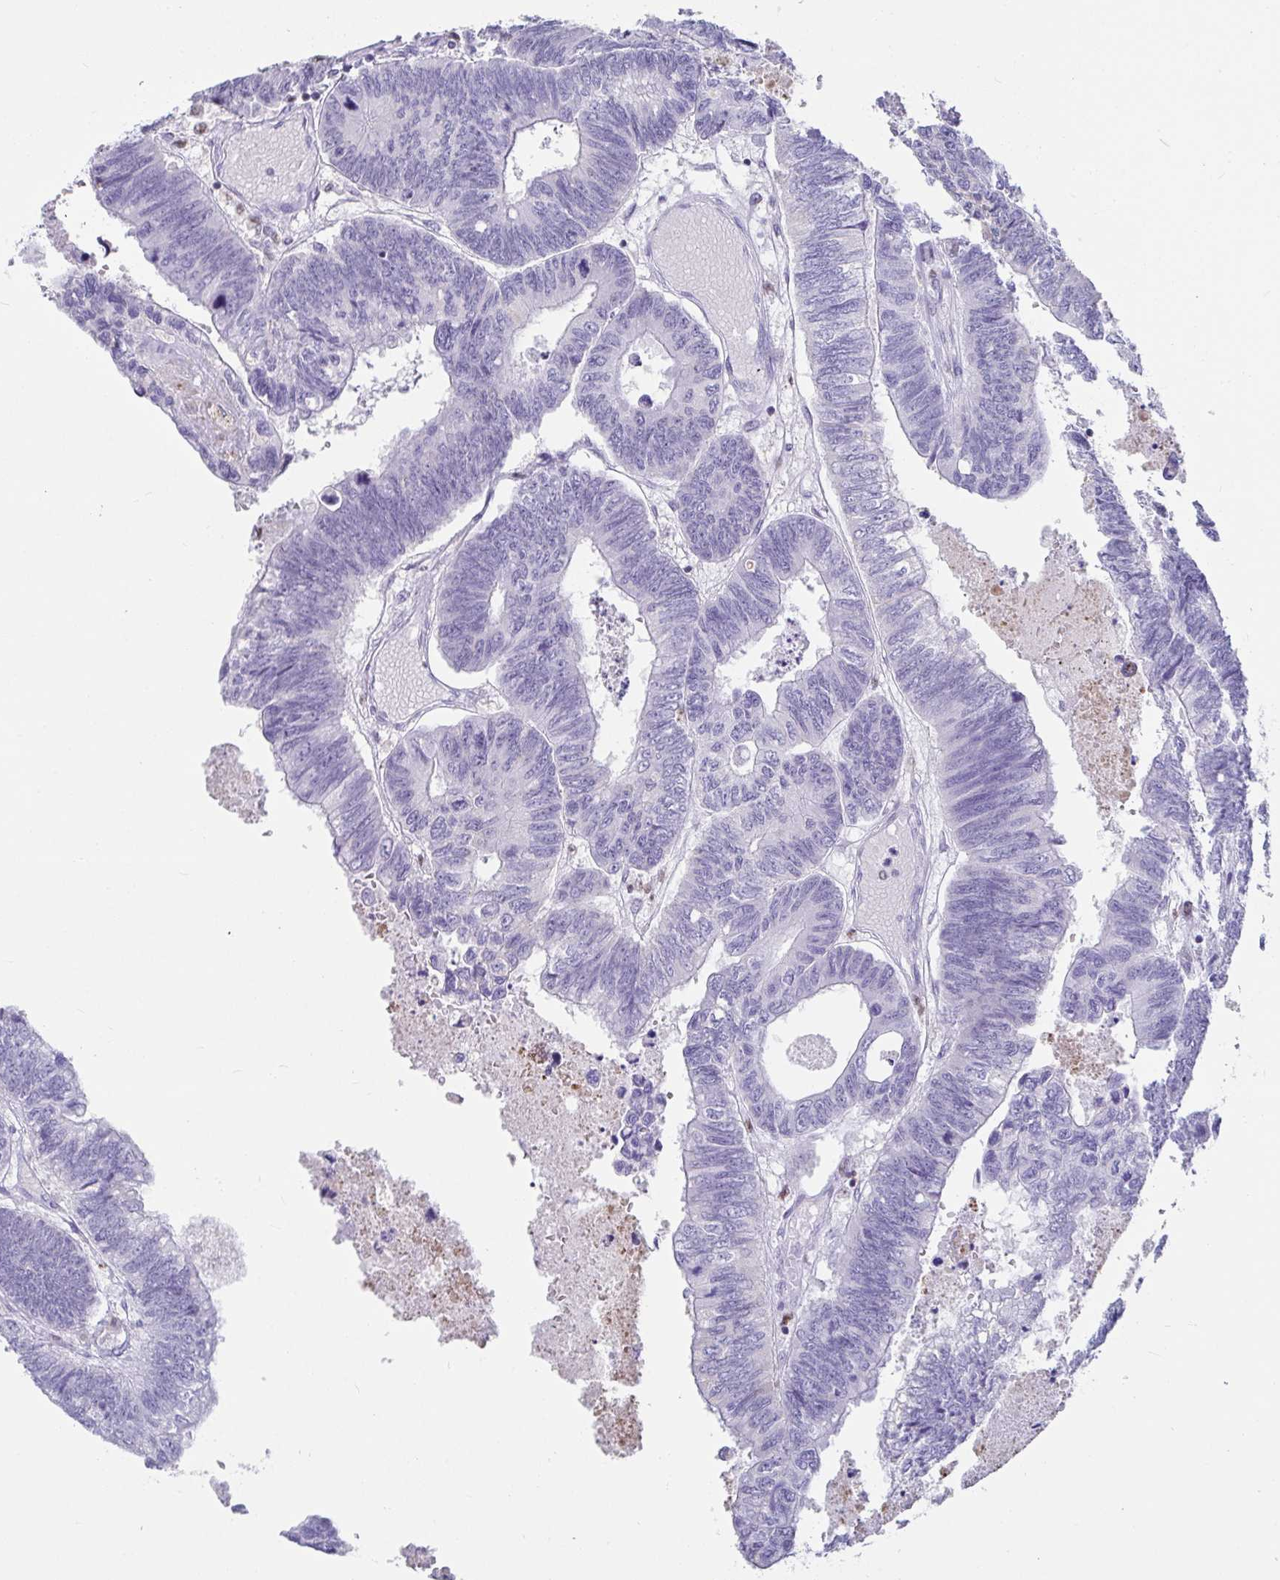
{"staining": {"intensity": "negative", "quantity": "none", "location": "none"}, "tissue": "colorectal cancer", "cell_type": "Tumor cells", "image_type": "cancer", "snomed": [{"axis": "morphology", "description": "Adenocarcinoma, NOS"}, {"axis": "topography", "description": "Colon"}], "caption": "This is an immunohistochemistry (IHC) histopathology image of colorectal cancer (adenocarcinoma). There is no positivity in tumor cells.", "gene": "ZNF586", "patient": {"sex": "male", "age": 62}}